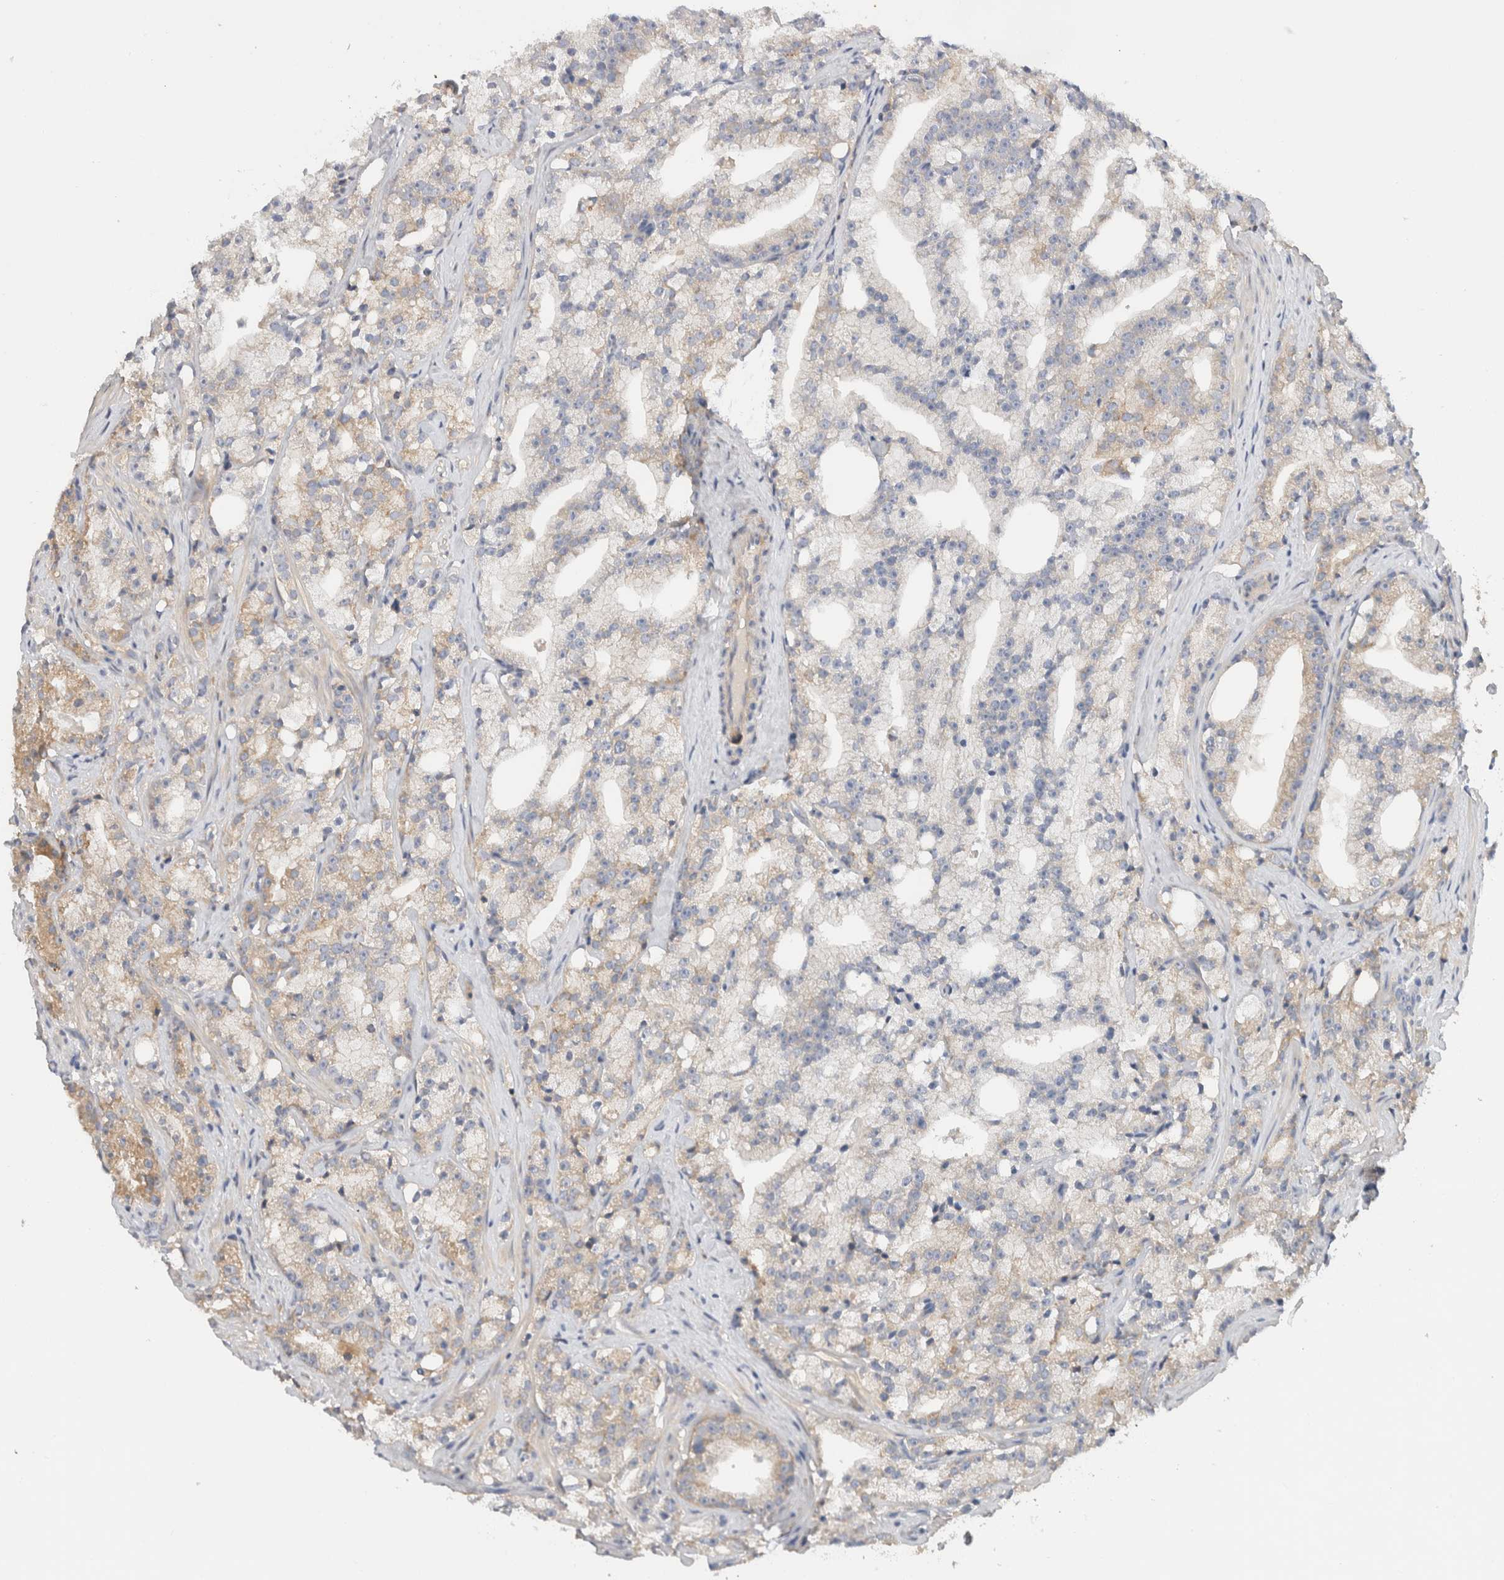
{"staining": {"intensity": "weak", "quantity": "25%-75%", "location": "cytoplasmic/membranous"}, "tissue": "prostate cancer", "cell_type": "Tumor cells", "image_type": "cancer", "snomed": [{"axis": "morphology", "description": "Adenocarcinoma, High grade"}, {"axis": "topography", "description": "Prostate"}], "caption": "This is a photomicrograph of IHC staining of high-grade adenocarcinoma (prostate), which shows weak positivity in the cytoplasmic/membranous of tumor cells.", "gene": "SGK3", "patient": {"sex": "male", "age": 64}}